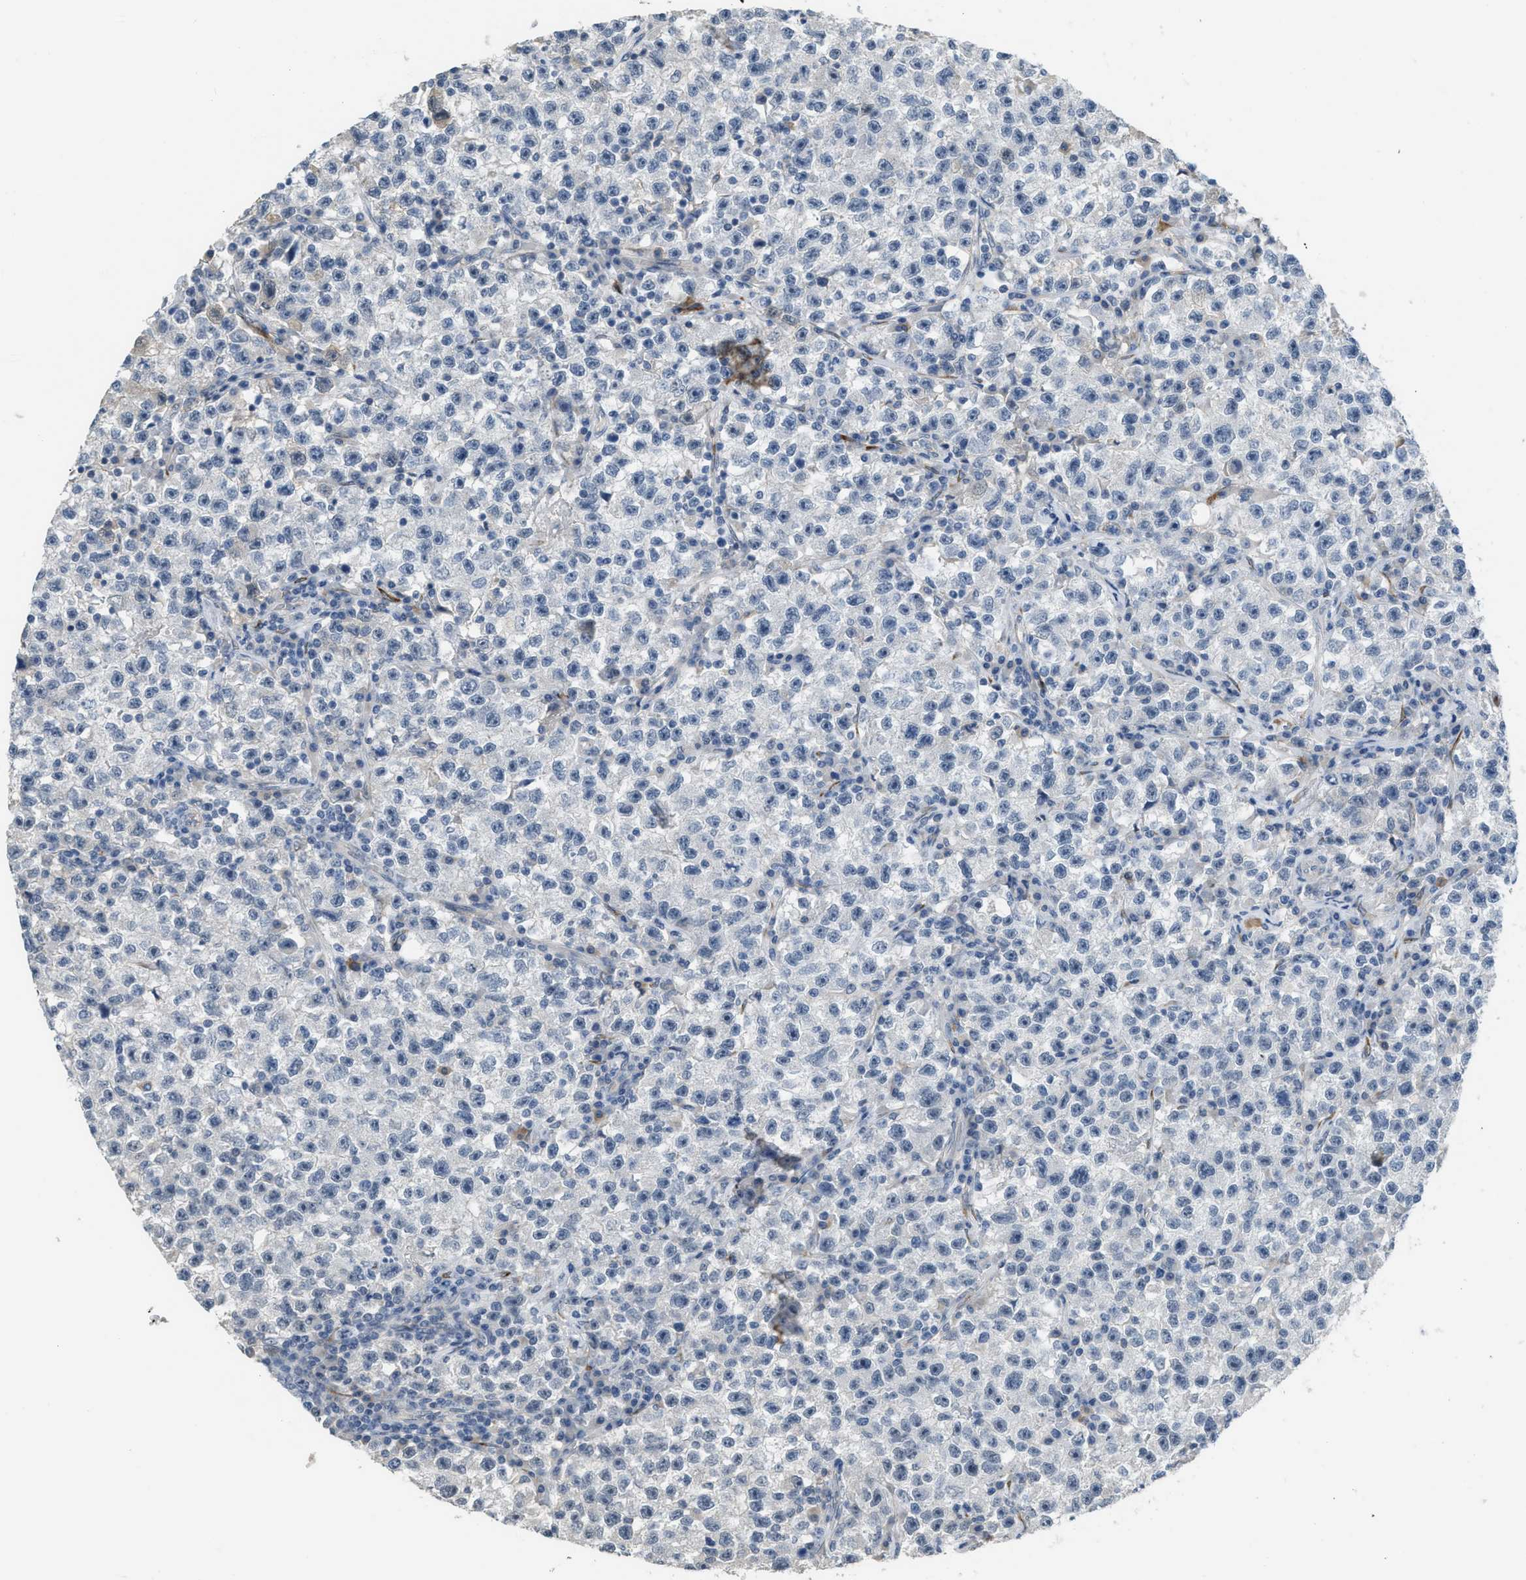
{"staining": {"intensity": "negative", "quantity": "none", "location": "none"}, "tissue": "testis cancer", "cell_type": "Tumor cells", "image_type": "cancer", "snomed": [{"axis": "morphology", "description": "Seminoma, NOS"}, {"axis": "topography", "description": "Testis"}], "caption": "Tumor cells are negative for protein expression in human testis cancer (seminoma).", "gene": "TMEM154", "patient": {"sex": "male", "age": 22}}